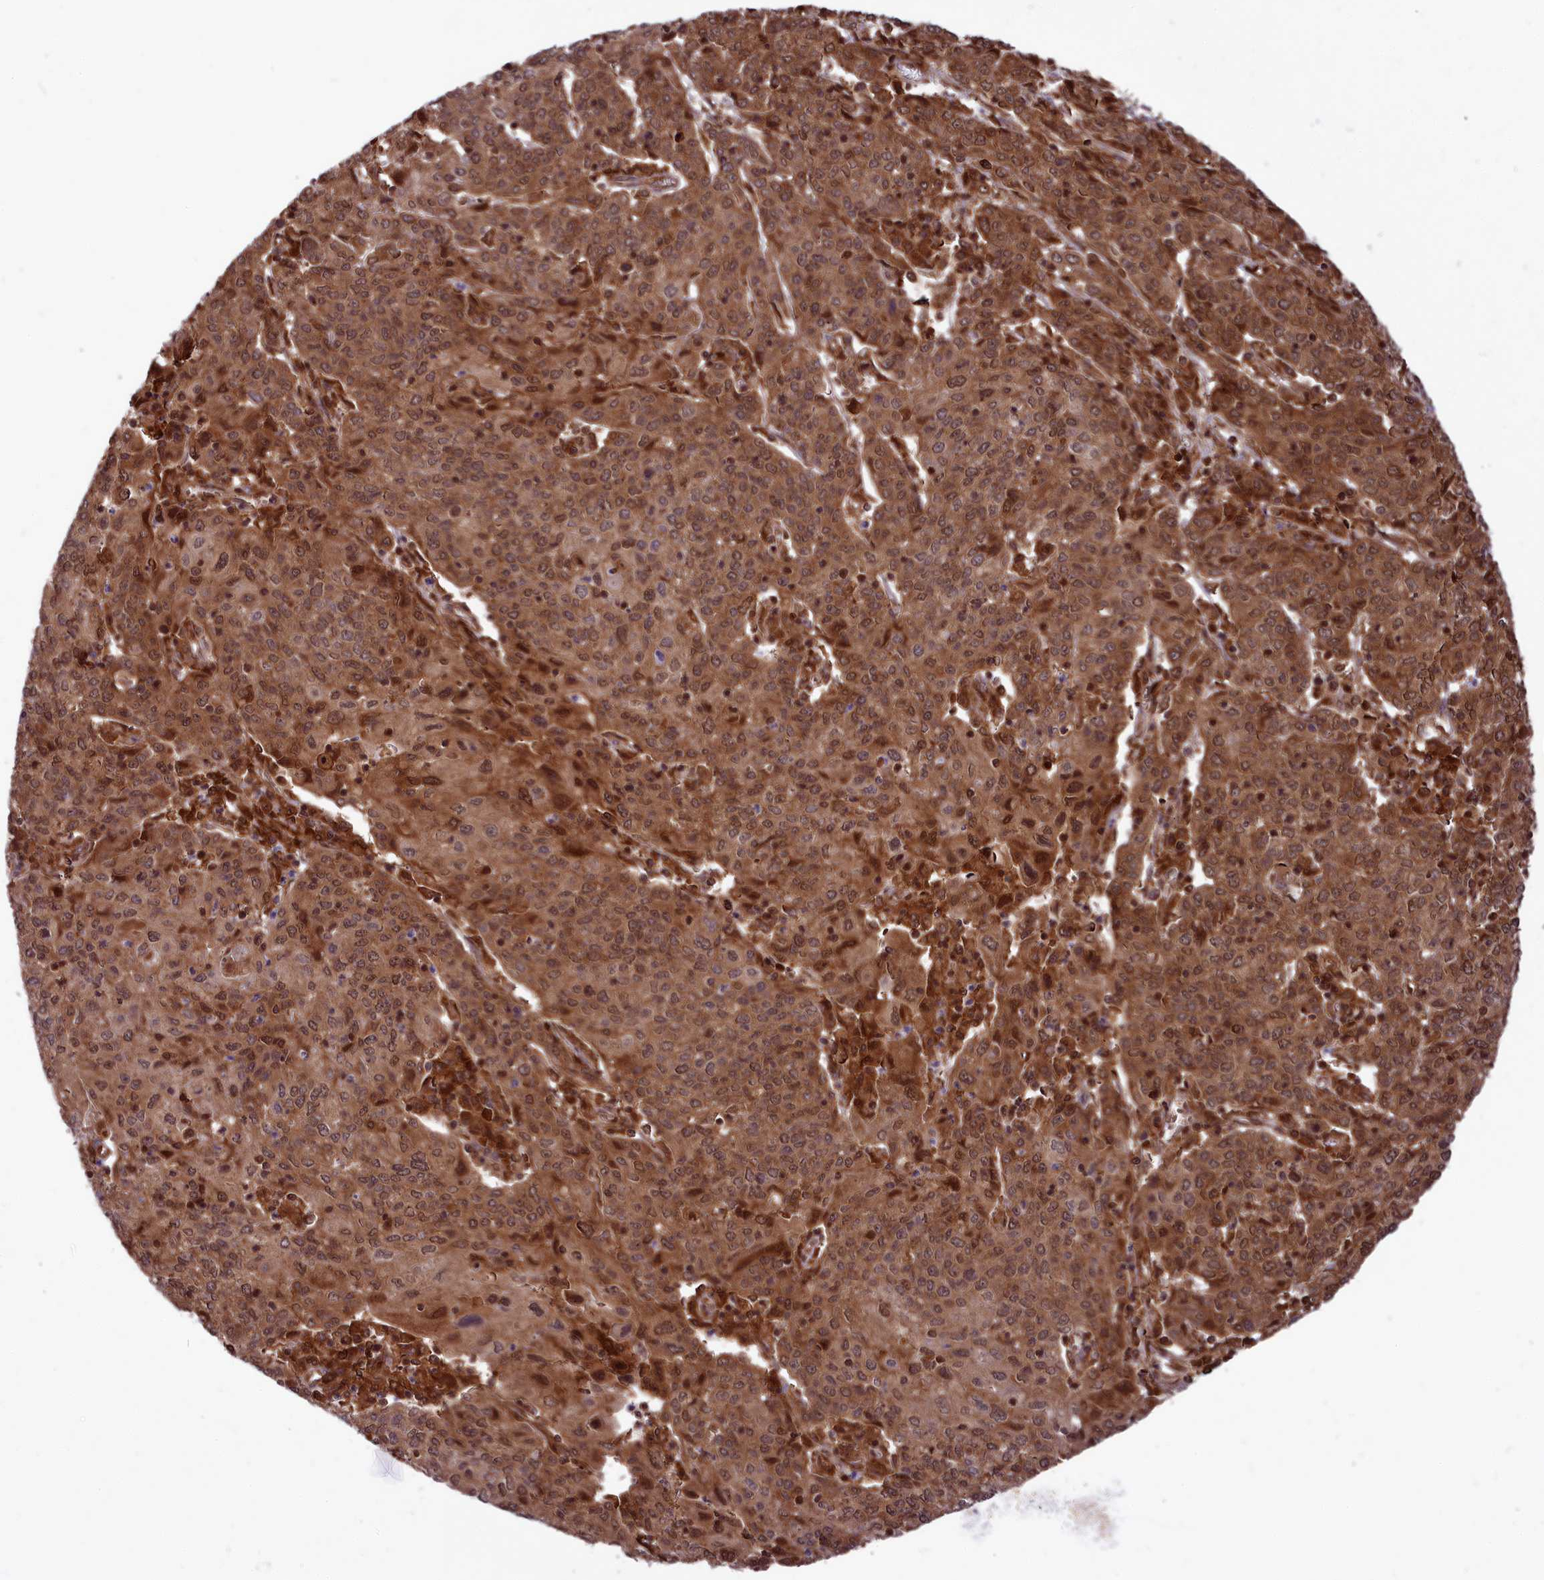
{"staining": {"intensity": "moderate", "quantity": ">75%", "location": "cytoplasmic/membranous"}, "tissue": "cervical cancer", "cell_type": "Tumor cells", "image_type": "cancer", "snomed": [{"axis": "morphology", "description": "Squamous cell carcinoma, NOS"}, {"axis": "topography", "description": "Cervix"}], "caption": "IHC histopathology image of squamous cell carcinoma (cervical) stained for a protein (brown), which demonstrates medium levels of moderate cytoplasmic/membranous staining in approximately >75% of tumor cells.", "gene": "COX17", "patient": {"sex": "female", "age": 67}}